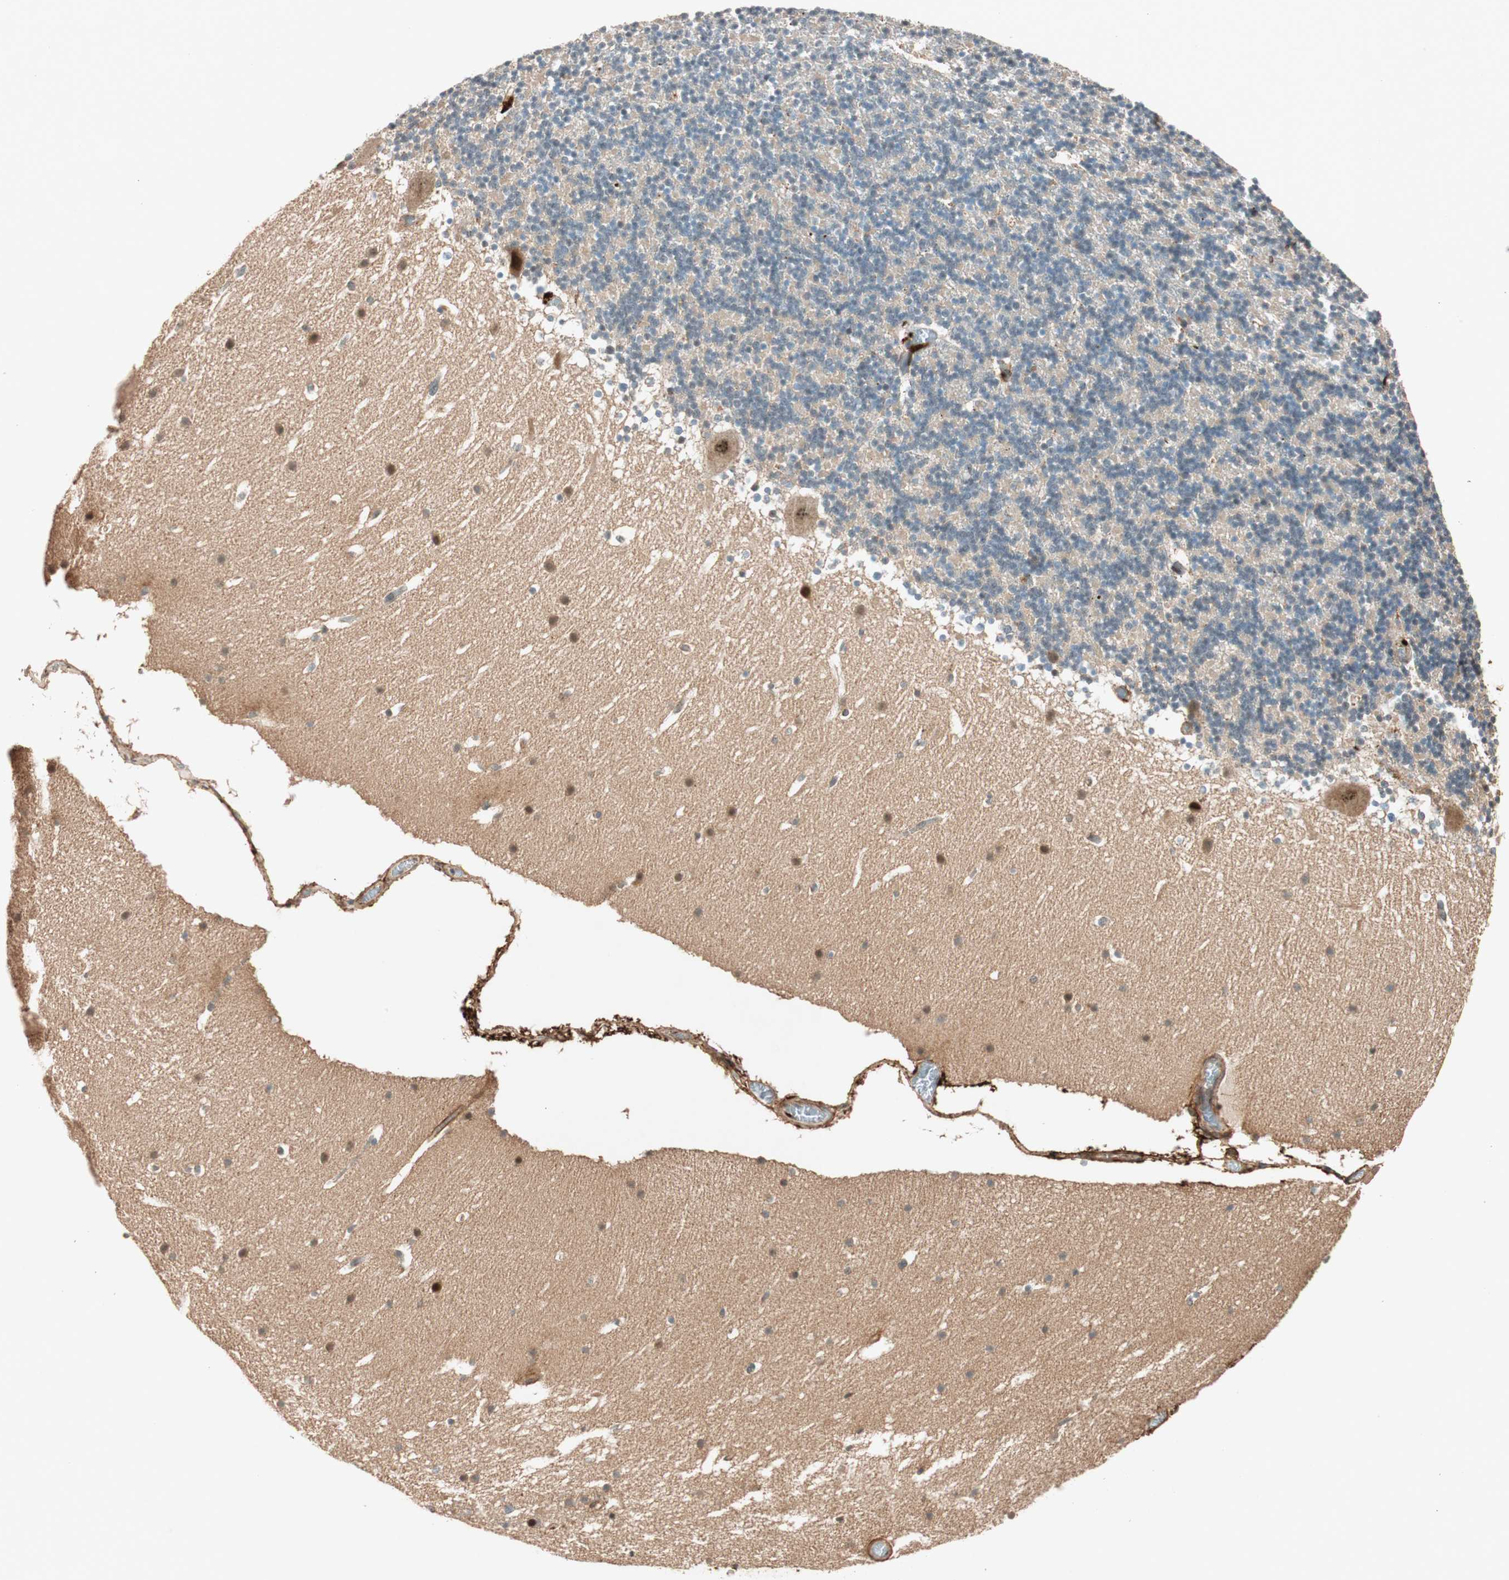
{"staining": {"intensity": "moderate", "quantity": "<25%", "location": "cytoplasmic/membranous"}, "tissue": "cerebellum", "cell_type": "Cells in granular layer", "image_type": "normal", "snomed": [{"axis": "morphology", "description": "Normal tissue, NOS"}, {"axis": "topography", "description": "Cerebellum"}], "caption": "This histopathology image reveals immunohistochemistry (IHC) staining of benign cerebellum, with low moderate cytoplasmic/membranous positivity in approximately <25% of cells in granular layer.", "gene": "EPHA6", "patient": {"sex": "male", "age": 45}}